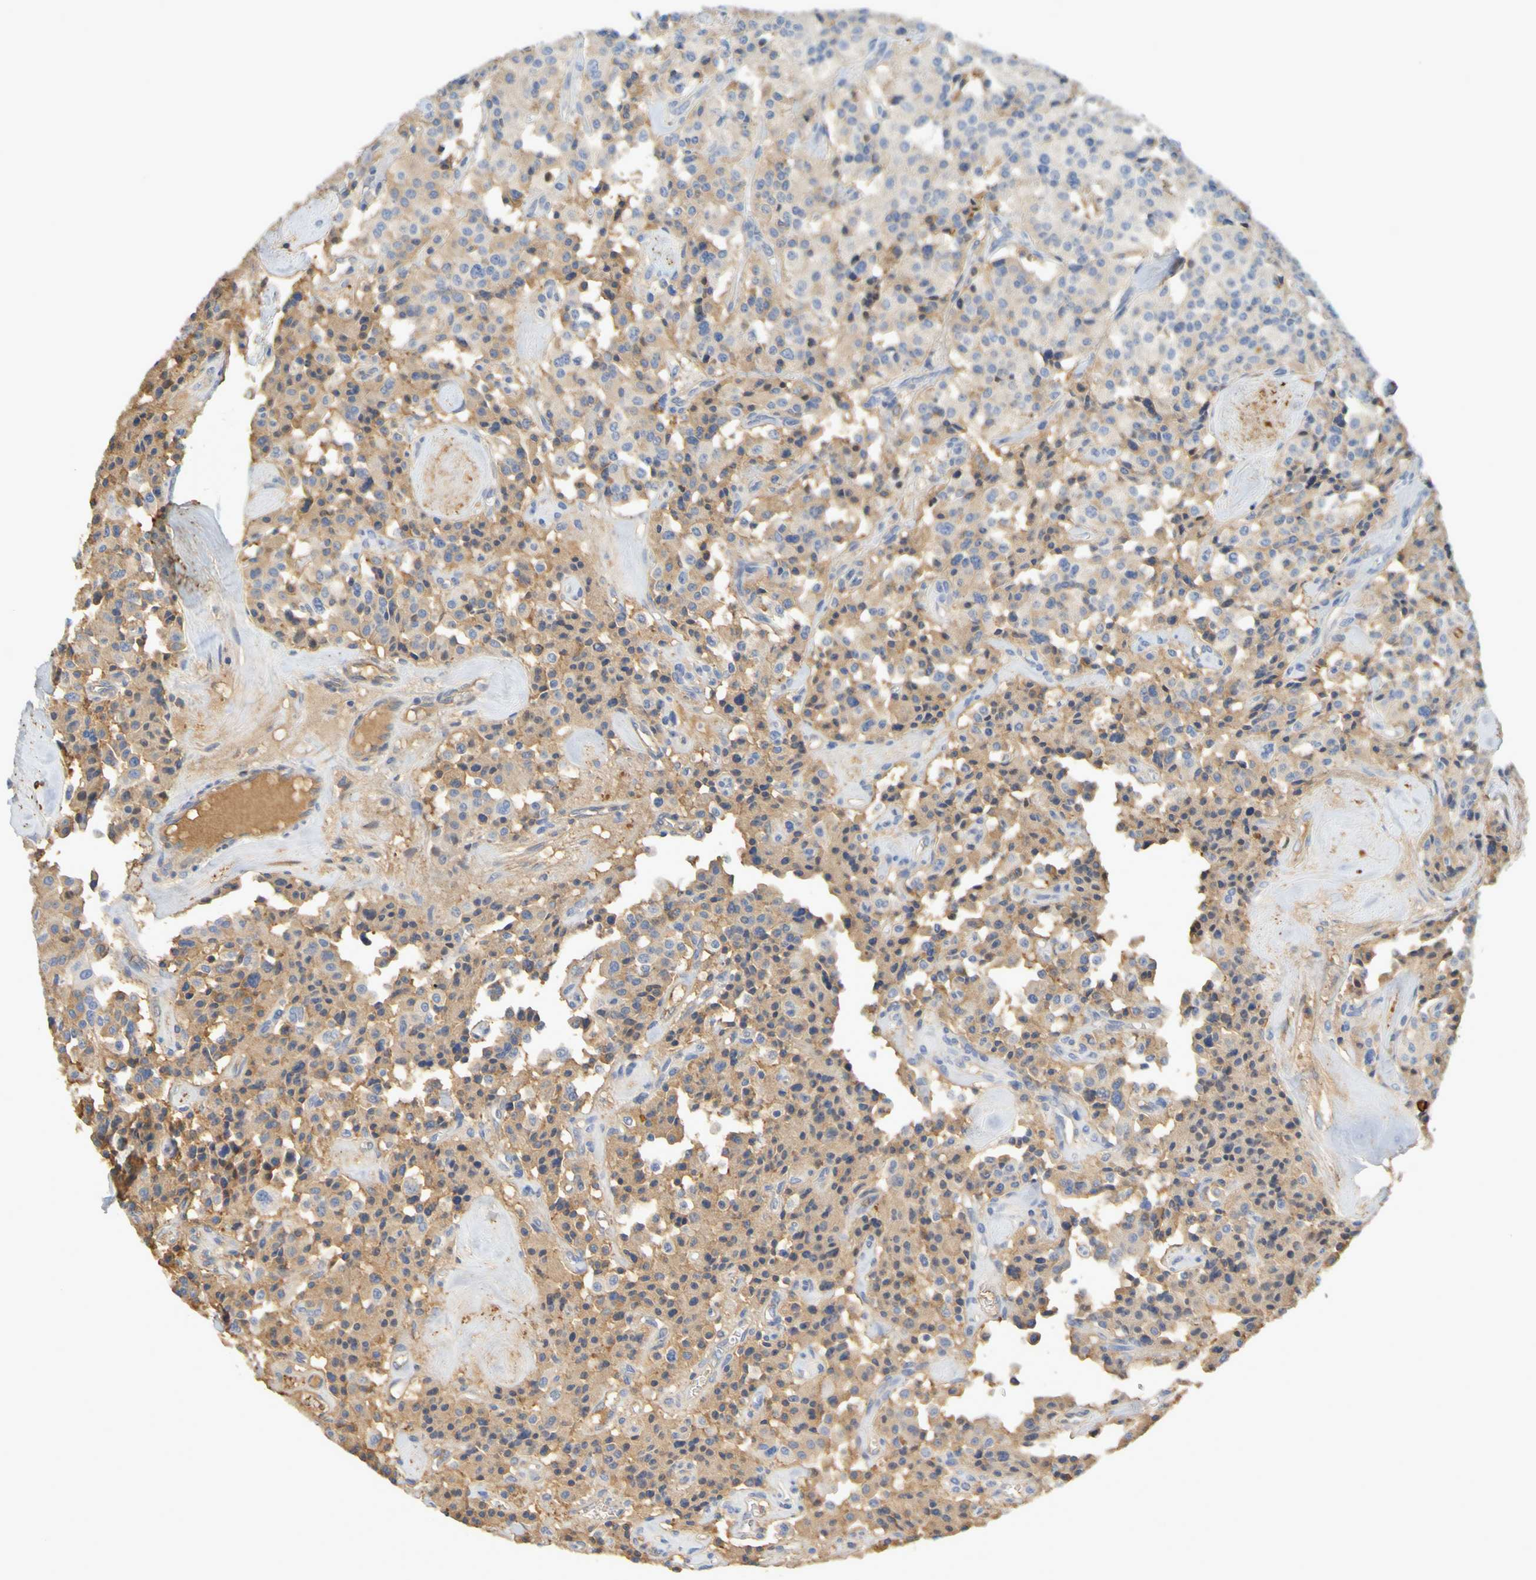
{"staining": {"intensity": "moderate", "quantity": "25%-75%", "location": "cytoplasmic/membranous"}, "tissue": "carcinoid", "cell_type": "Tumor cells", "image_type": "cancer", "snomed": [{"axis": "morphology", "description": "Carcinoid, malignant, NOS"}, {"axis": "topography", "description": "Lung"}], "caption": "Moderate cytoplasmic/membranous staining for a protein is seen in approximately 25%-75% of tumor cells of carcinoid using IHC.", "gene": "GAB3", "patient": {"sex": "male", "age": 30}}